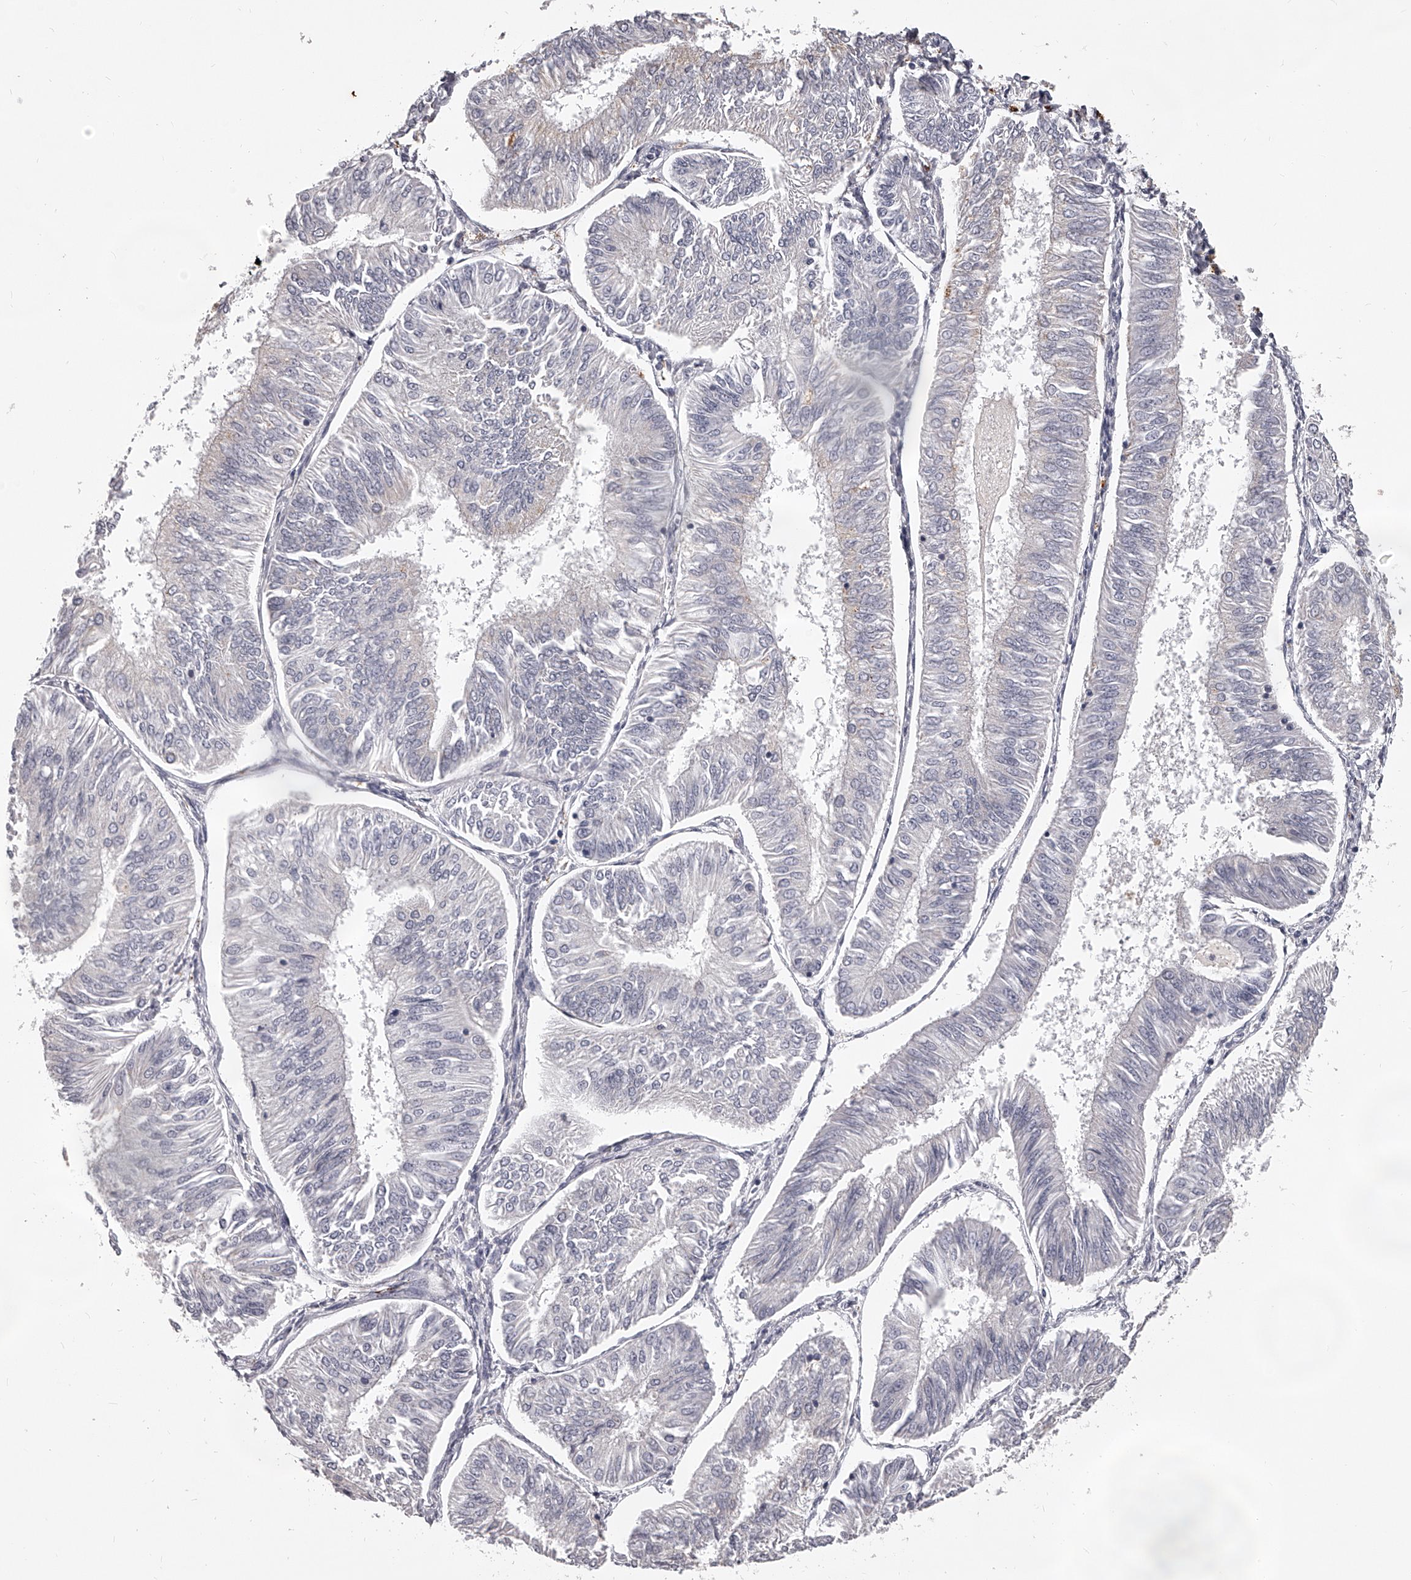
{"staining": {"intensity": "negative", "quantity": "none", "location": "none"}, "tissue": "endometrial cancer", "cell_type": "Tumor cells", "image_type": "cancer", "snomed": [{"axis": "morphology", "description": "Adenocarcinoma, NOS"}, {"axis": "topography", "description": "Endometrium"}], "caption": "There is no significant expression in tumor cells of endometrial adenocarcinoma.", "gene": "DMRT1", "patient": {"sex": "female", "age": 58}}